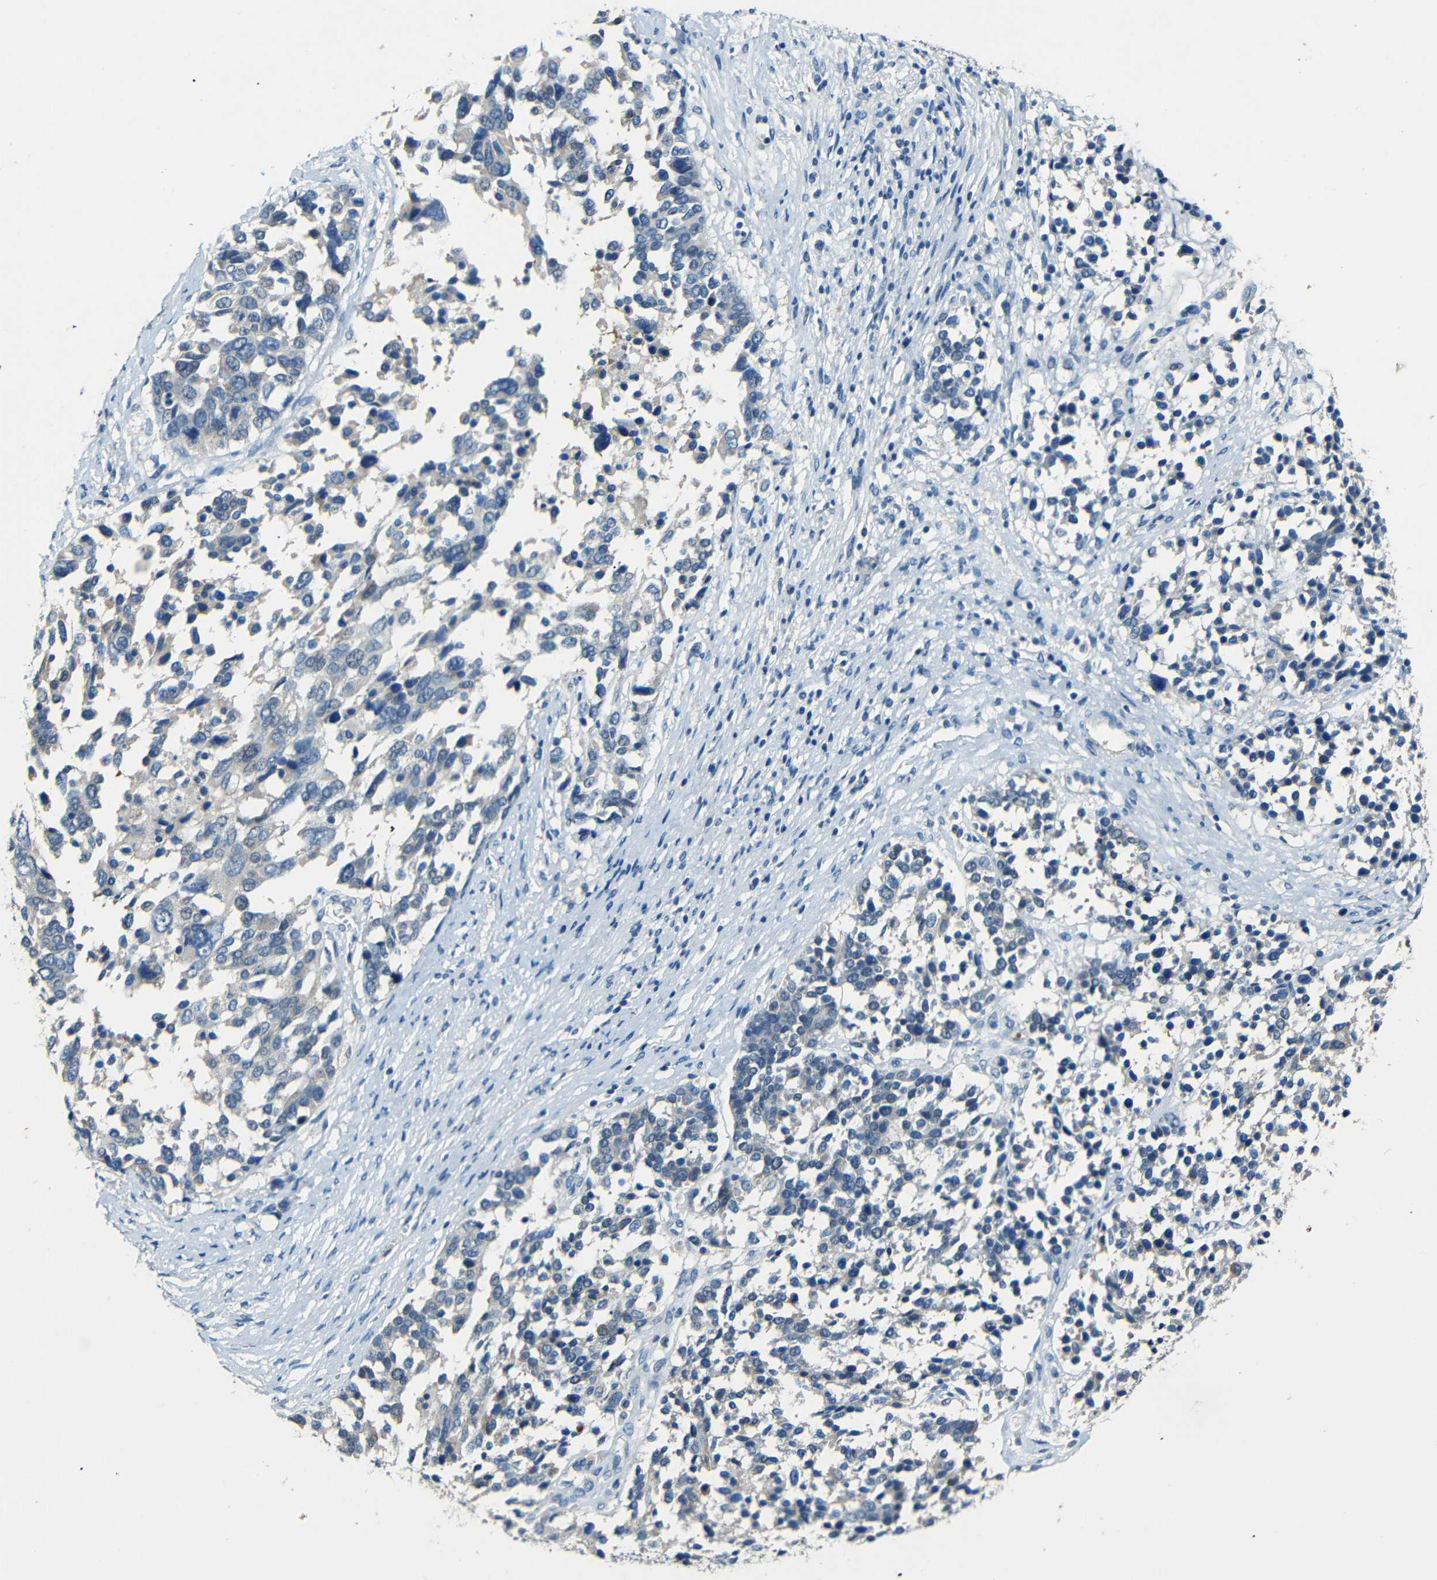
{"staining": {"intensity": "negative", "quantity": "none", "location": "none"}, "tissue": "ovarian cancer", "cell_type": "Tumor cells", "image_type": "cancer", "snomed": [{"axis": "morphology", "description": "Cystadenocarcinoma, serous, NOS"}, {"axis": "topography", "description": "Ovary"}], "caption": "Immunohistochemical staining of ovarian cancer (serous cystadenocarcinoma) demonstrates no significant expression in tumor cells. Brightfield microscopy of immunohistochemistry (IHC) stained with DAB (3,3'-diaminobenzidine) (brown) and hematoxylin (blue), captured at high magnification.", "gene": "ZMAT1", "patient": {"sex": "female", "age": 44}}